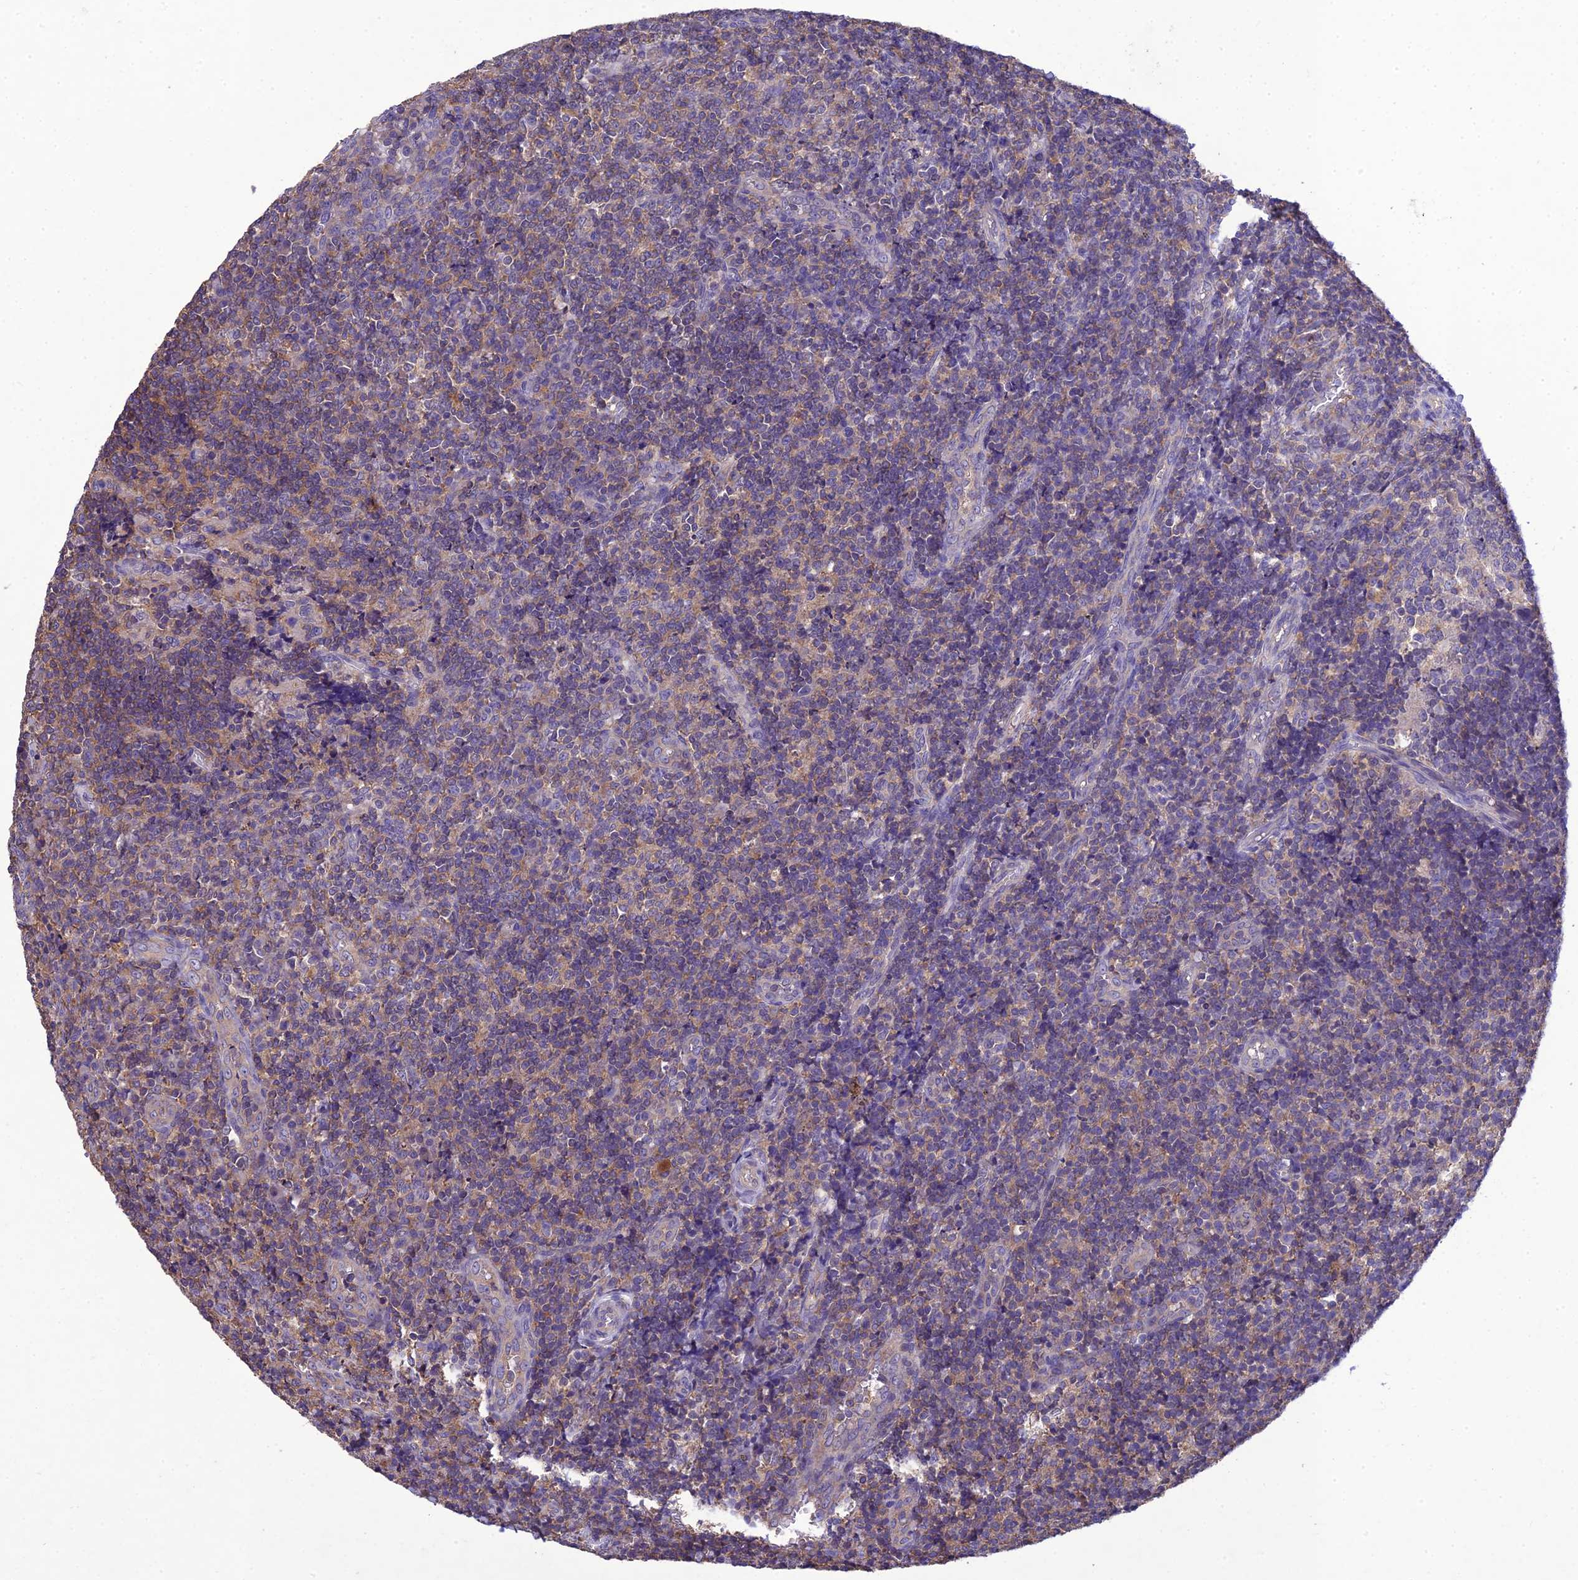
{"staining": {"intensity": "negative", "quantity": "none", "location": "none"}, "tissue": "tonsil", "cell_type": "Germinal center cells", "image_type": "normal", "snomed": [{"axis": "morphology", "description": "Normal tissue, NOS"}, {"axis": "topography", "description": "Tonsil"}], "caption": "IHC photomicrograph of benign tonsil: tonsil stained with DAB shows no significant protein expression in germinal center cells. (Immunohistochemistry (ihc), brightfield microscopy, high magnification).", "gene": "SNX24", "patient": {"sex": "female", "age": 19}}